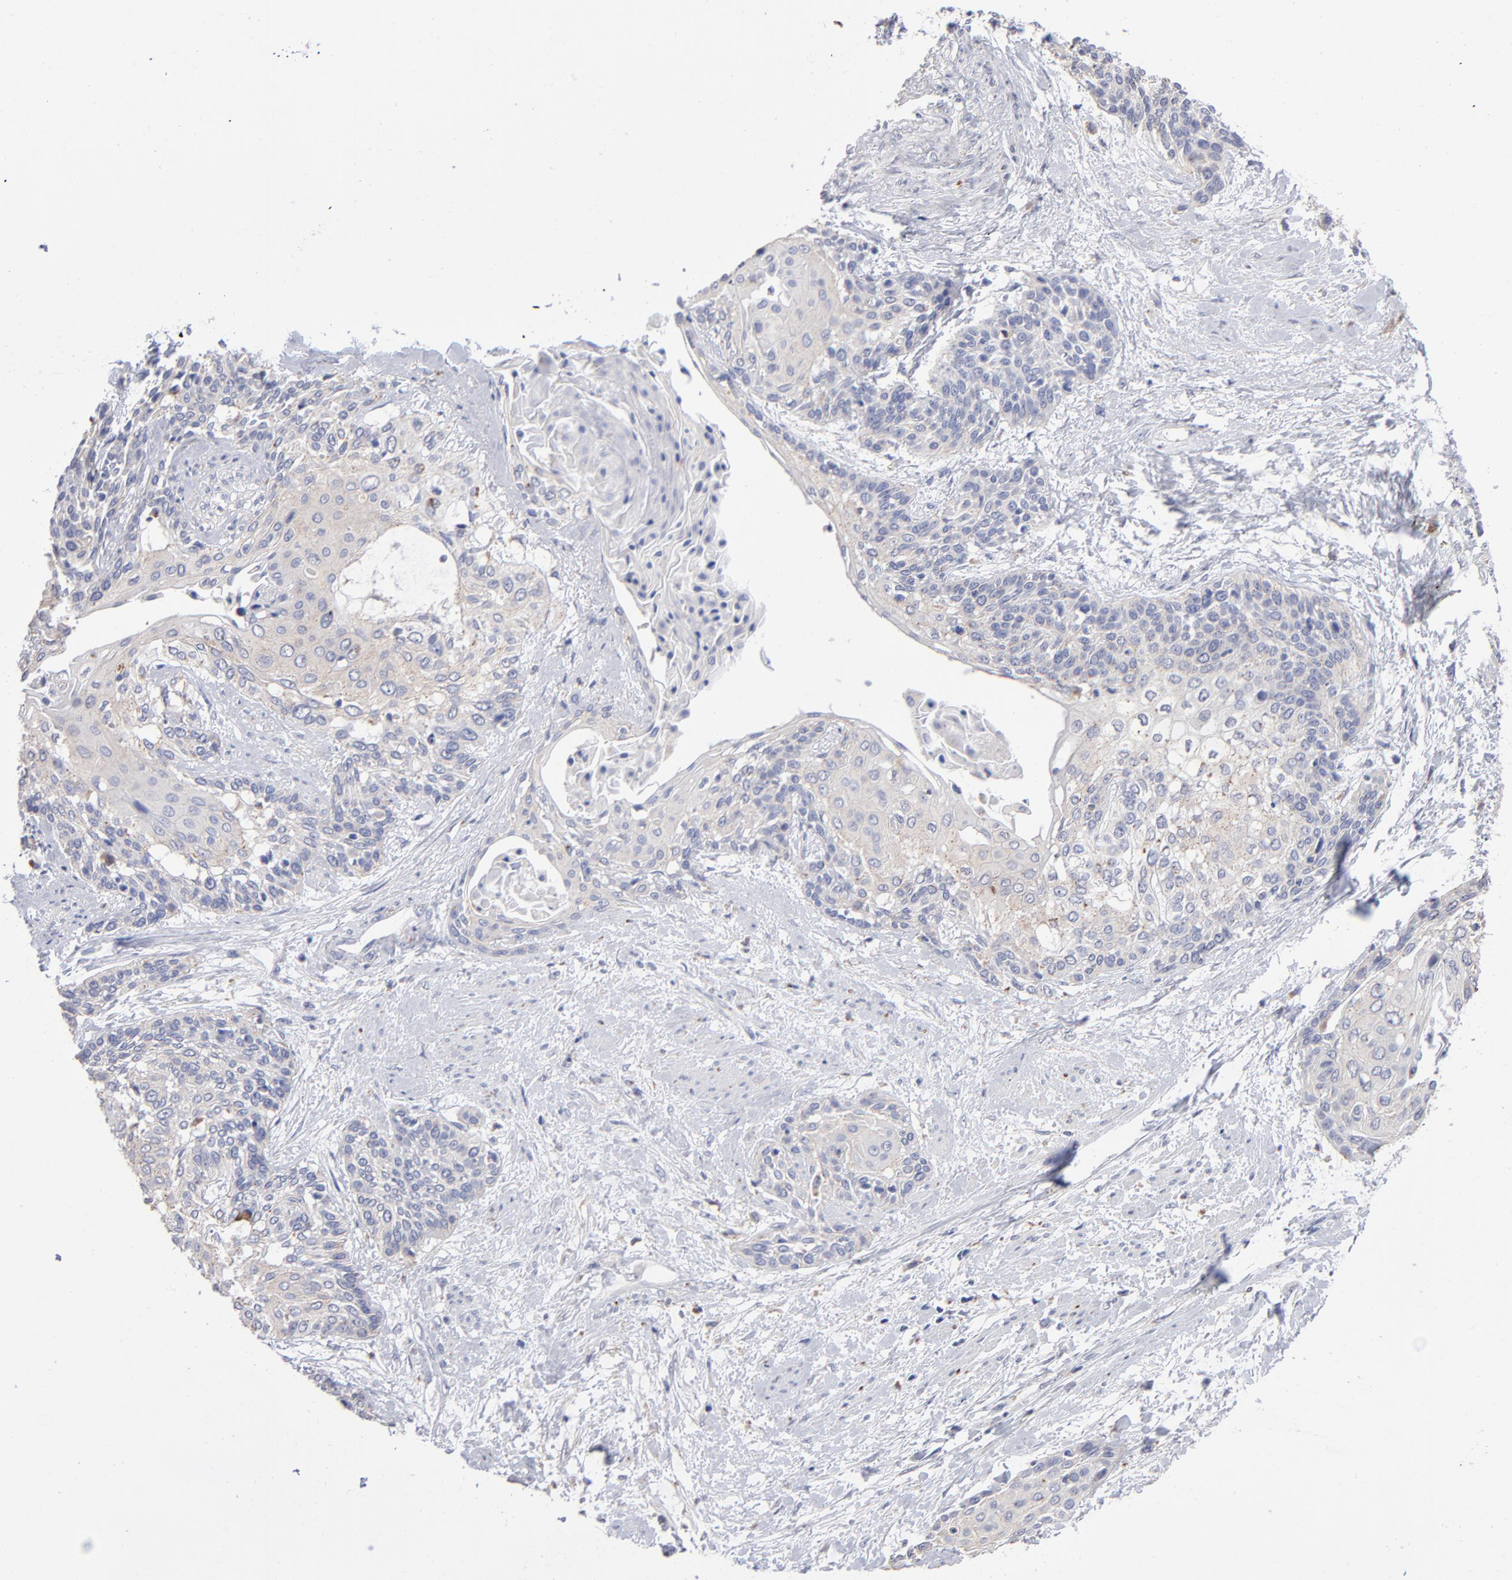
{"staining": {"intensity": "weak", "quantity": "<25%", "location": "cytoplasmic/membranous"}, "tissue": "cervical cancer", "cell_type": "Tumor cells", "image_type": "cancer", "snomed": [{"axis": "morphology", "description": "Squamous cell carcinoma, NOS"}, {"axis": "topography", "description": "Cervix"}], "caption": "This is a photomicrograph of immunohistochemistry staining of cervical cancer (squamous cell carcinoma), which shows no staining in tumor cells. The staining is performed using DAB brown chromogen with nuclei counter-stained in using hematoxylin.", "gene": "RRAGB", "patient": {"sex": "female", "age": 57}}